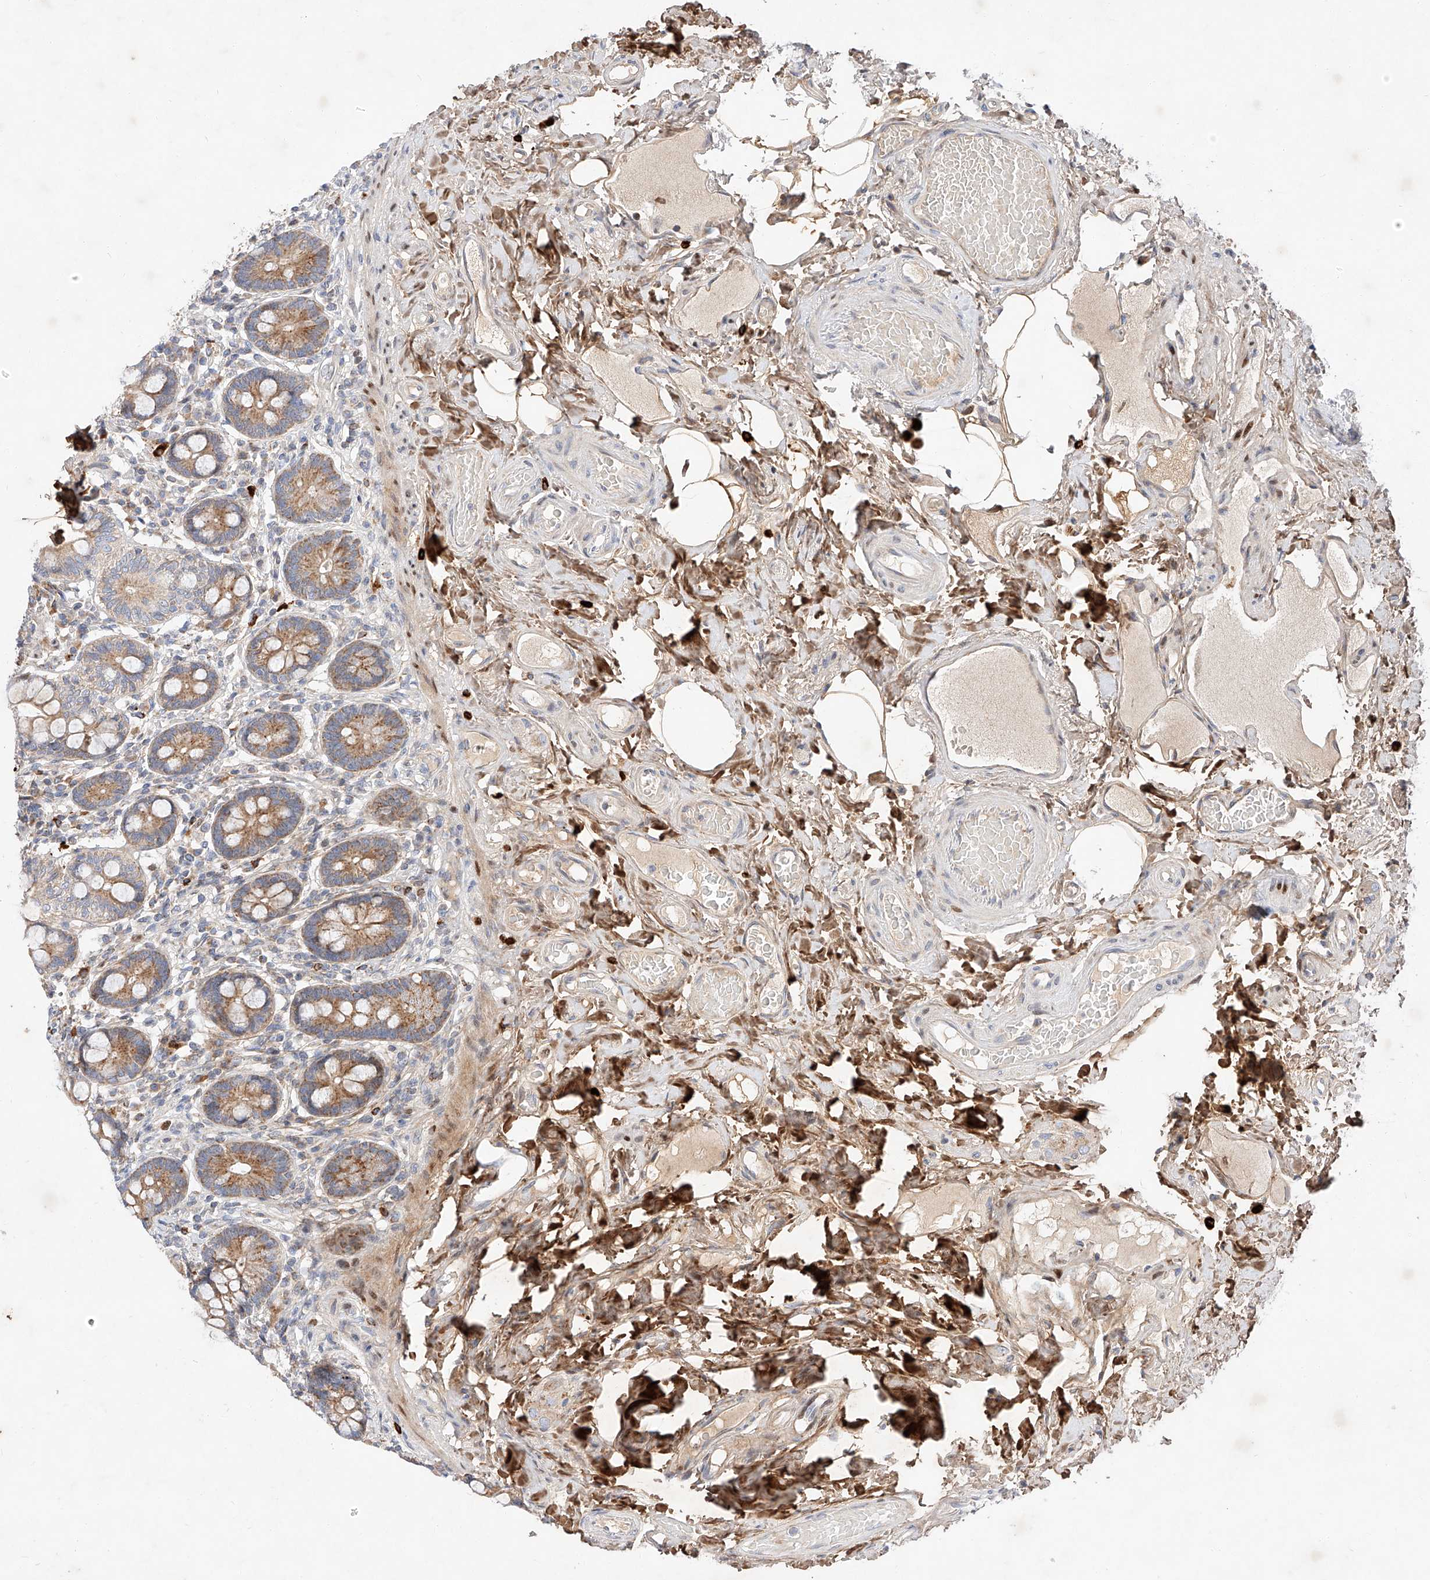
{"staining": {"intensity": "moderate", "quantity": ">75%", "location": "cytoplasmic/membranous"}, "tissue": "small intestine", "cell_type": "Glandular cells", "image_type": "normal", "snomed": [{"axis": "morphology", "description": "Normal tissue, NOS"}, {"axis": "topography", "description": "Small intestine"}], "caption": "Immunohistochemical staining of benign small intestine exhibits medium levels of moderate cytoplasmic/membranous positivity in about >75% of glandular cells. (IHC, brightfield microscopy, high magnification).", "gene": "OSGEPL1", "patient": {"sex": "female", "age": 64}}